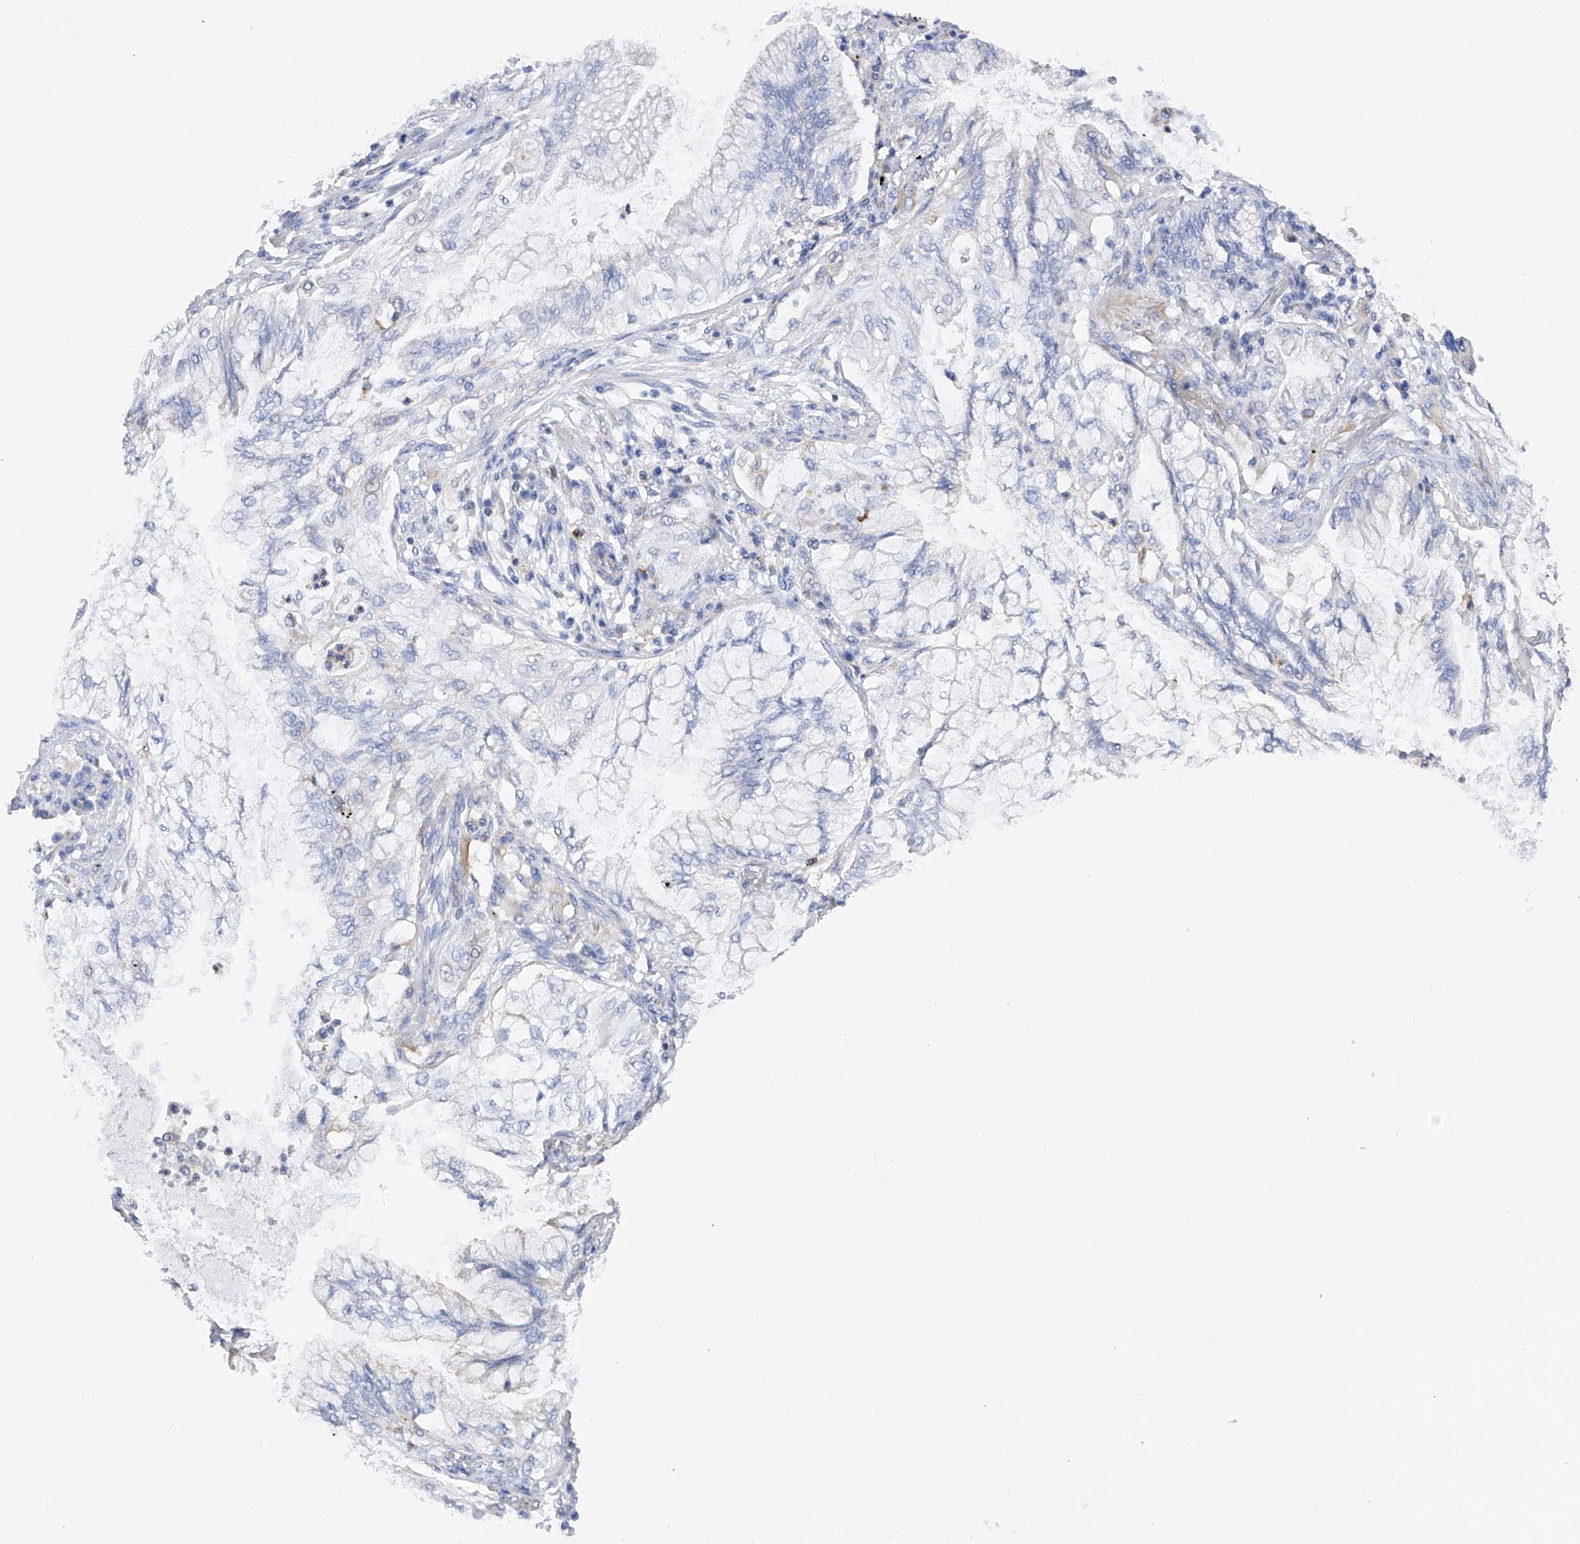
{"staining": {"intensity": "negative", "quantity": "none", "location": "none"}, "tissue": "lung cancer", "cell_type": "Tumor cells", "image_type": "cancer", "snomed": [{"axis": "morphology", "description": "Adenocarcinoma, NOS"}, {"axis": "topography", "description": "Lung"}], "caption": "This photomicrograph is of adenocarcinoma (lung) stained with IHC to label a protein in brown with the nuclei are counter-stained blue. There is no positivity in tumor cells. (IHC, brightfield microscopy, high magnification).", "gene": "FLG", "patient": {"sex": "female", "age": 70}}